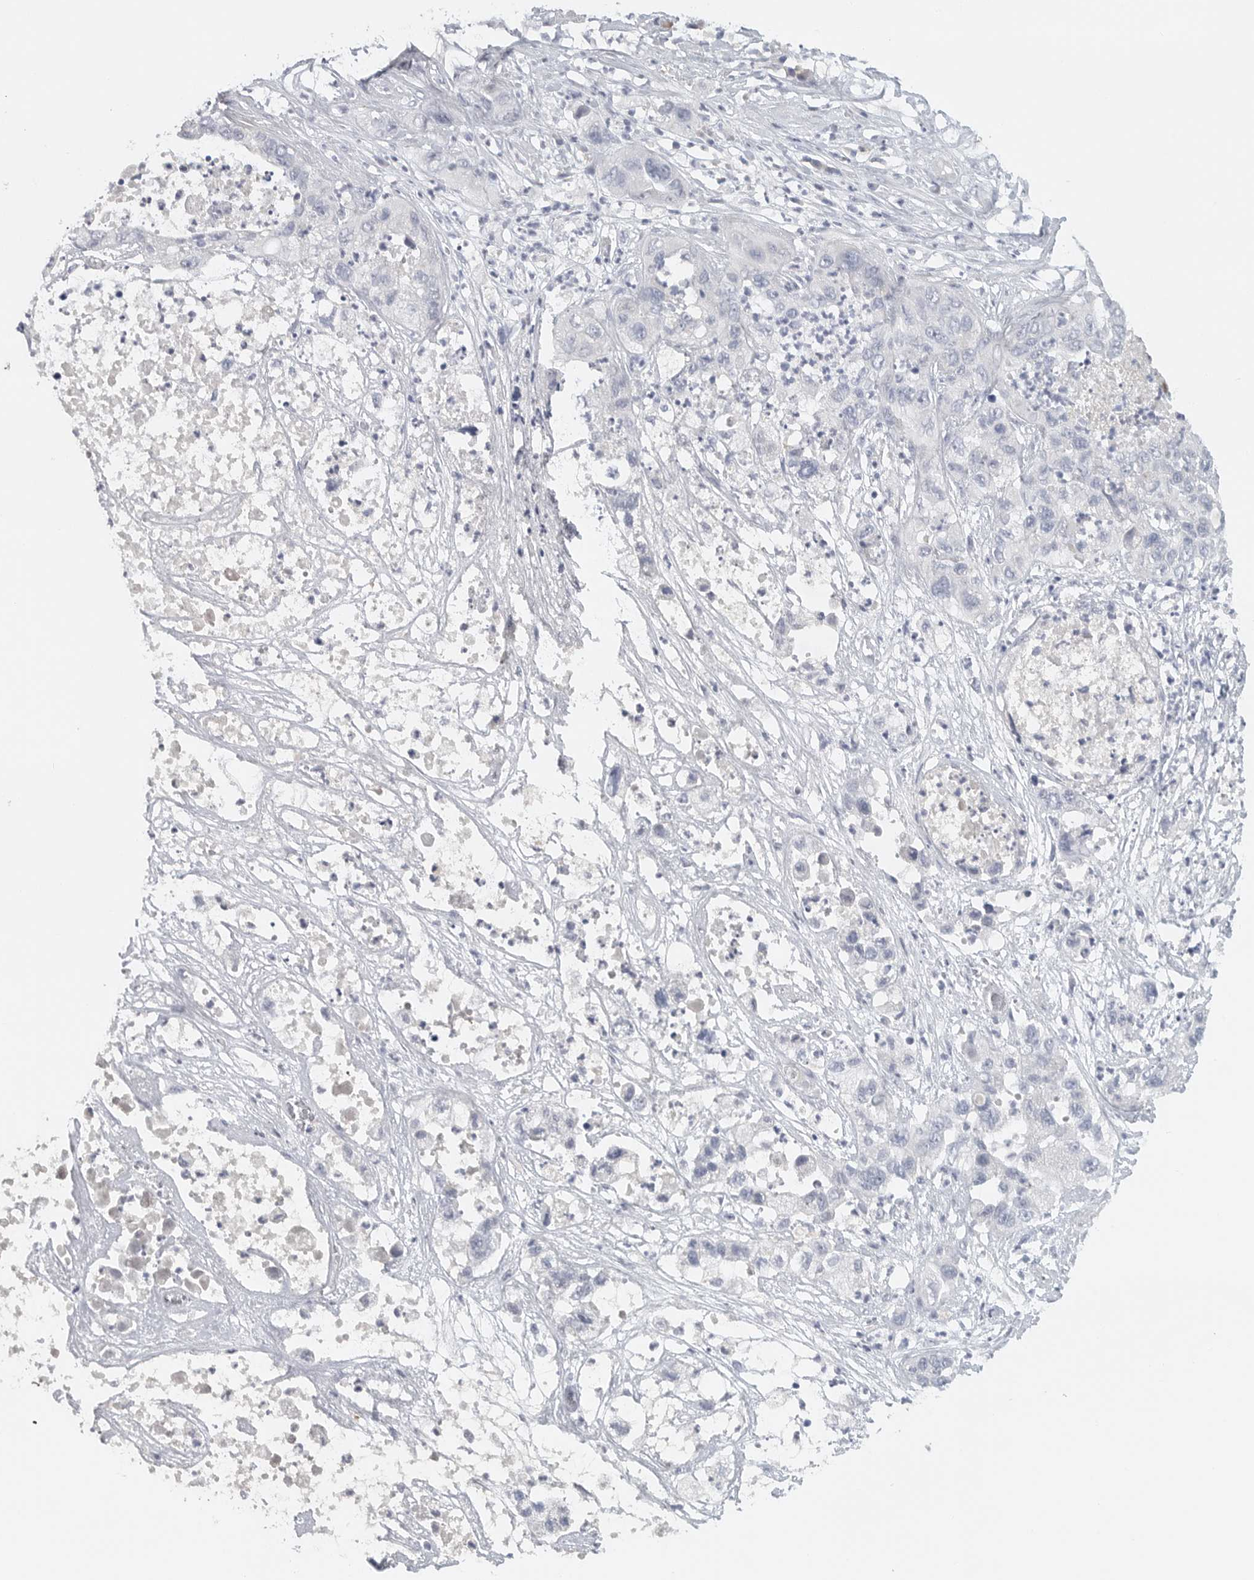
{"staining": {"intensity": "negative", "quantity": "none", "location": "none"}, "tissue": "pancreatic cancer", "cell_type": "Tumor cells", "image_type": "cancer", "snomed": [{"axis": "morphology", "description": "Adenocarcinoma, NOS"}, {"axis": "topography", "description": "Pancreas"}], "caption": "Image shows no significant protein staining in tumor cells of pancreatic adenocarcinoma.", "gene": "PAM", "patient": {"sex": "female", "age": 78}}